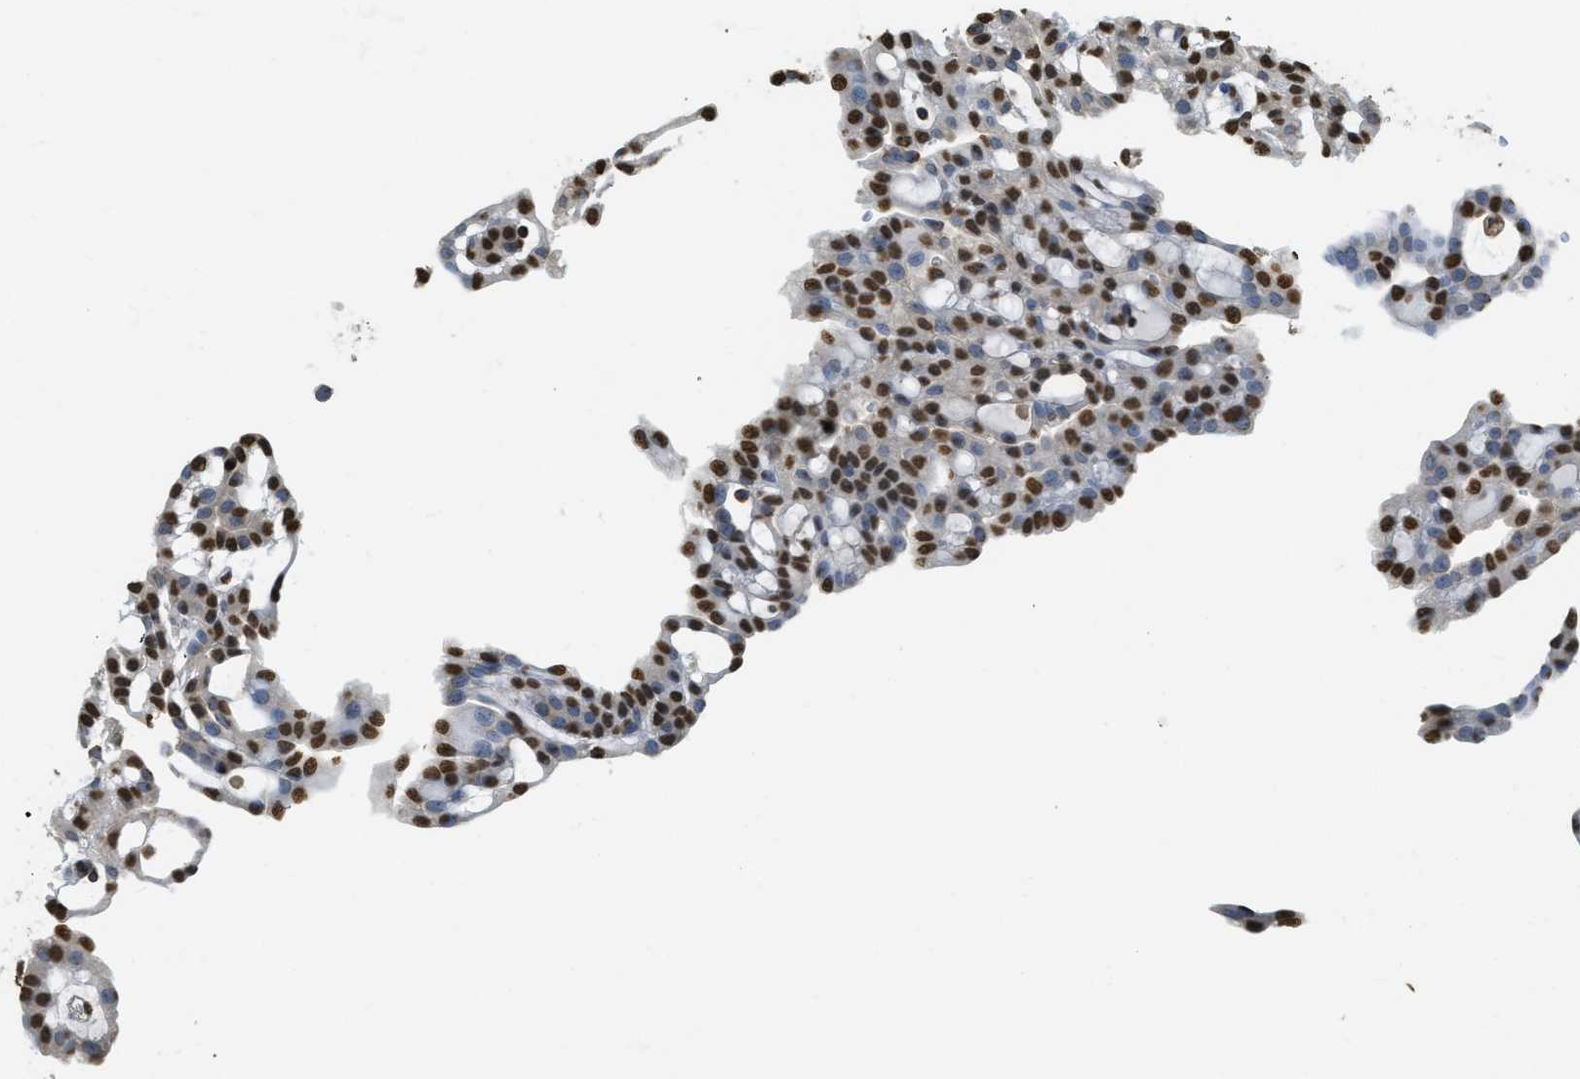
{"staining": {"intensity": "strong", "quantity": "25%-75%", "location": "nuclear"}, "tissue": "renal cancer", "cell_type": "Tumor cells", "image_type": "cancer", "snomed": [{"axis": "morphology", "description": "Adenocarcinoma, NOS"}, {"axis": "topography", "description": "Kidney"}], "caption": "An immunohistochemistry photomicrograph of neoplastic tissue is shown. Protein staining in brown labels strong nuclear positivity in renal cancer within tumor cells. Using DAB (brown) and hematoxylin (blue) stains, captured at high magnification using brightfield microscopy.", "gene": "NR5A2", "patient": {"sex": "male", "age": 63}}